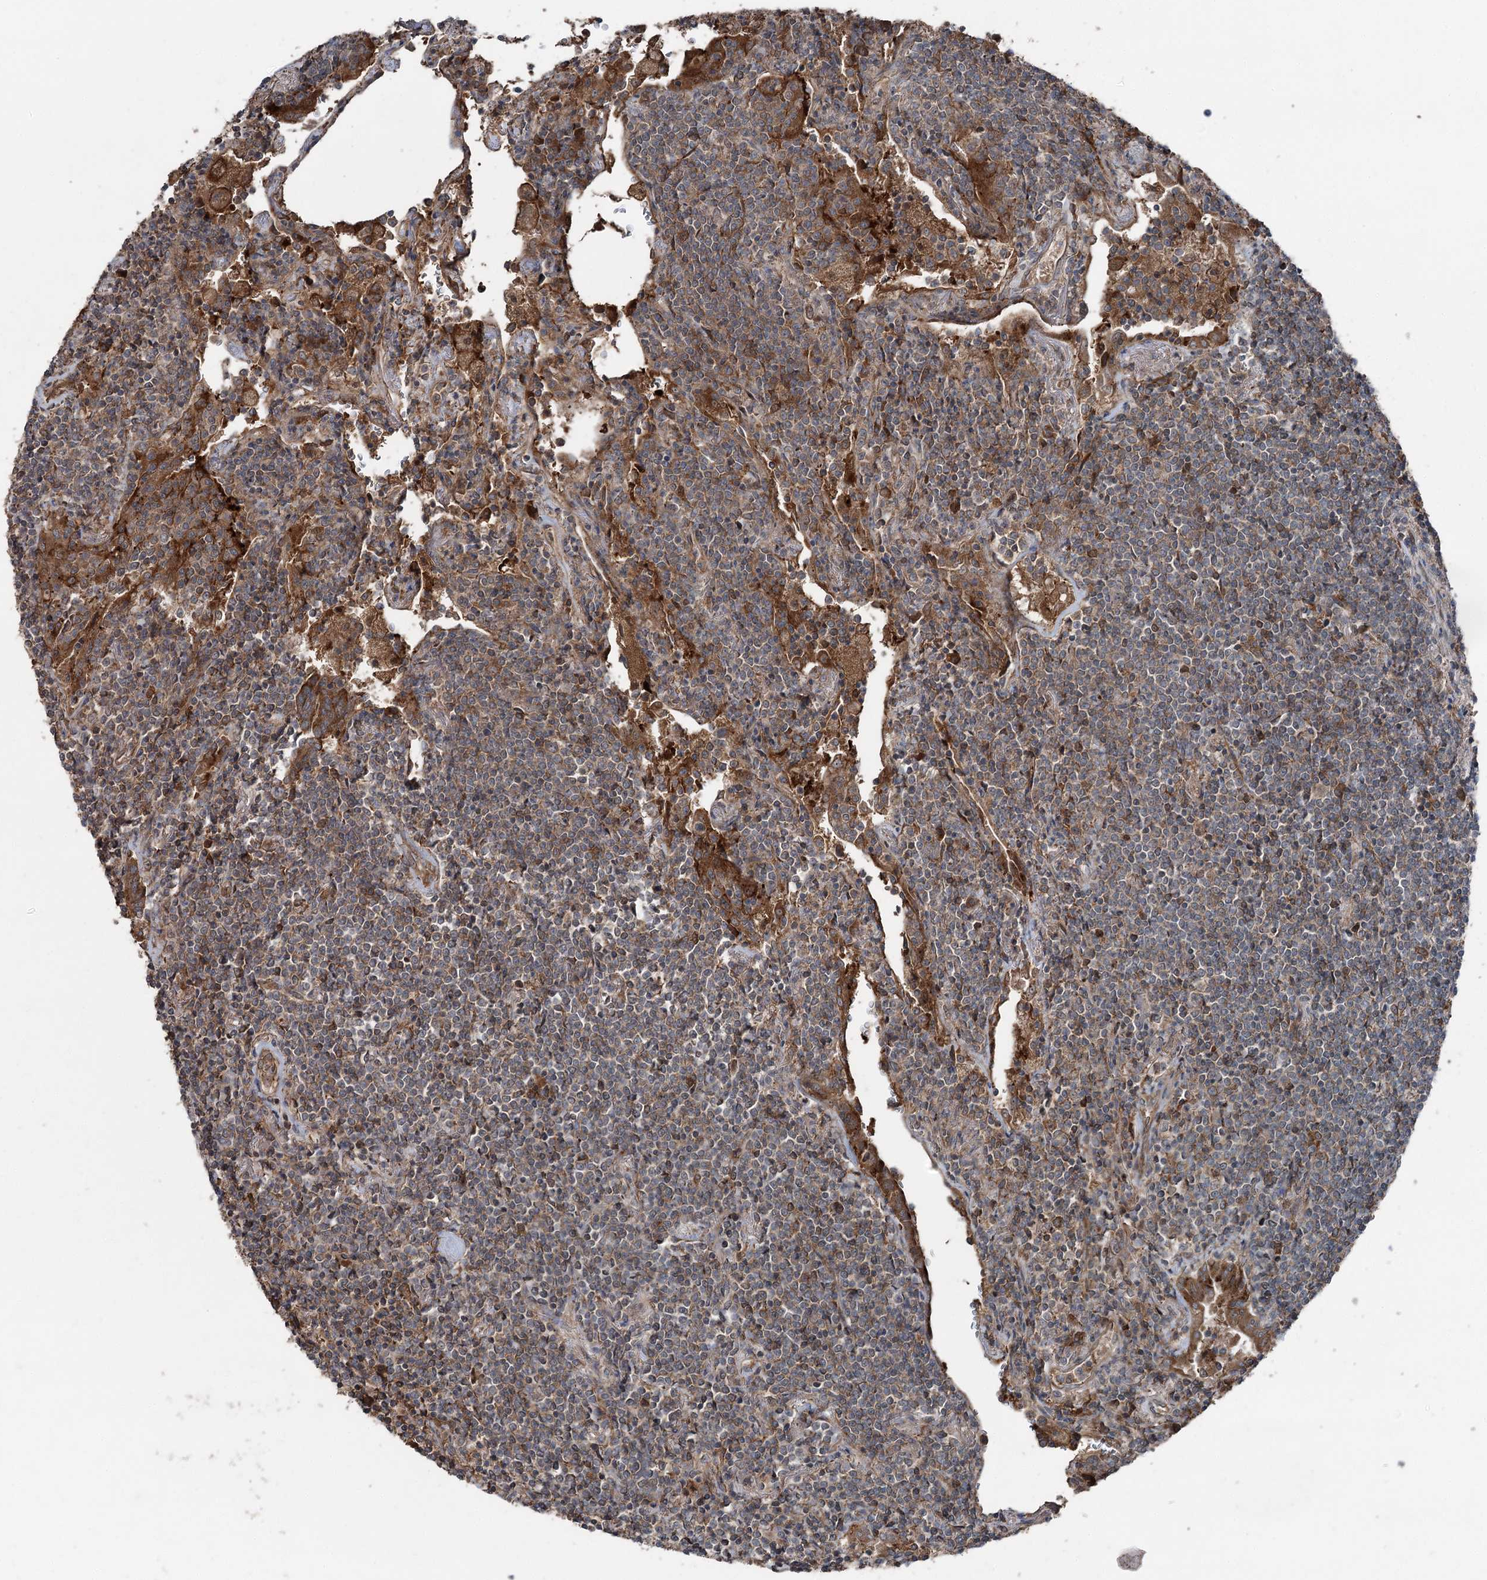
{"staining": {"intensity": "weak", "quantity": "25%-75%", "location": "cytoplasmic/membranous"}, "tissue": "lymphoma", "cell_type": "Tumor cells", "image_type": "cancer", "snomed": [{"axis": "morphology", "description": "Malignant lymphoma, non-Hodgkin's type, Low grade"}, {"axis": "topography", "description": "Lung"}], "caption": "Human lymphoma stained for a protein (brown) exhibits weak cytoplasmic/membranous positive positivity in approximately 25%-75% of tumor cells.", "gene": "MAPK8IP2", "patient": {"sex": "female", "age": 71}}